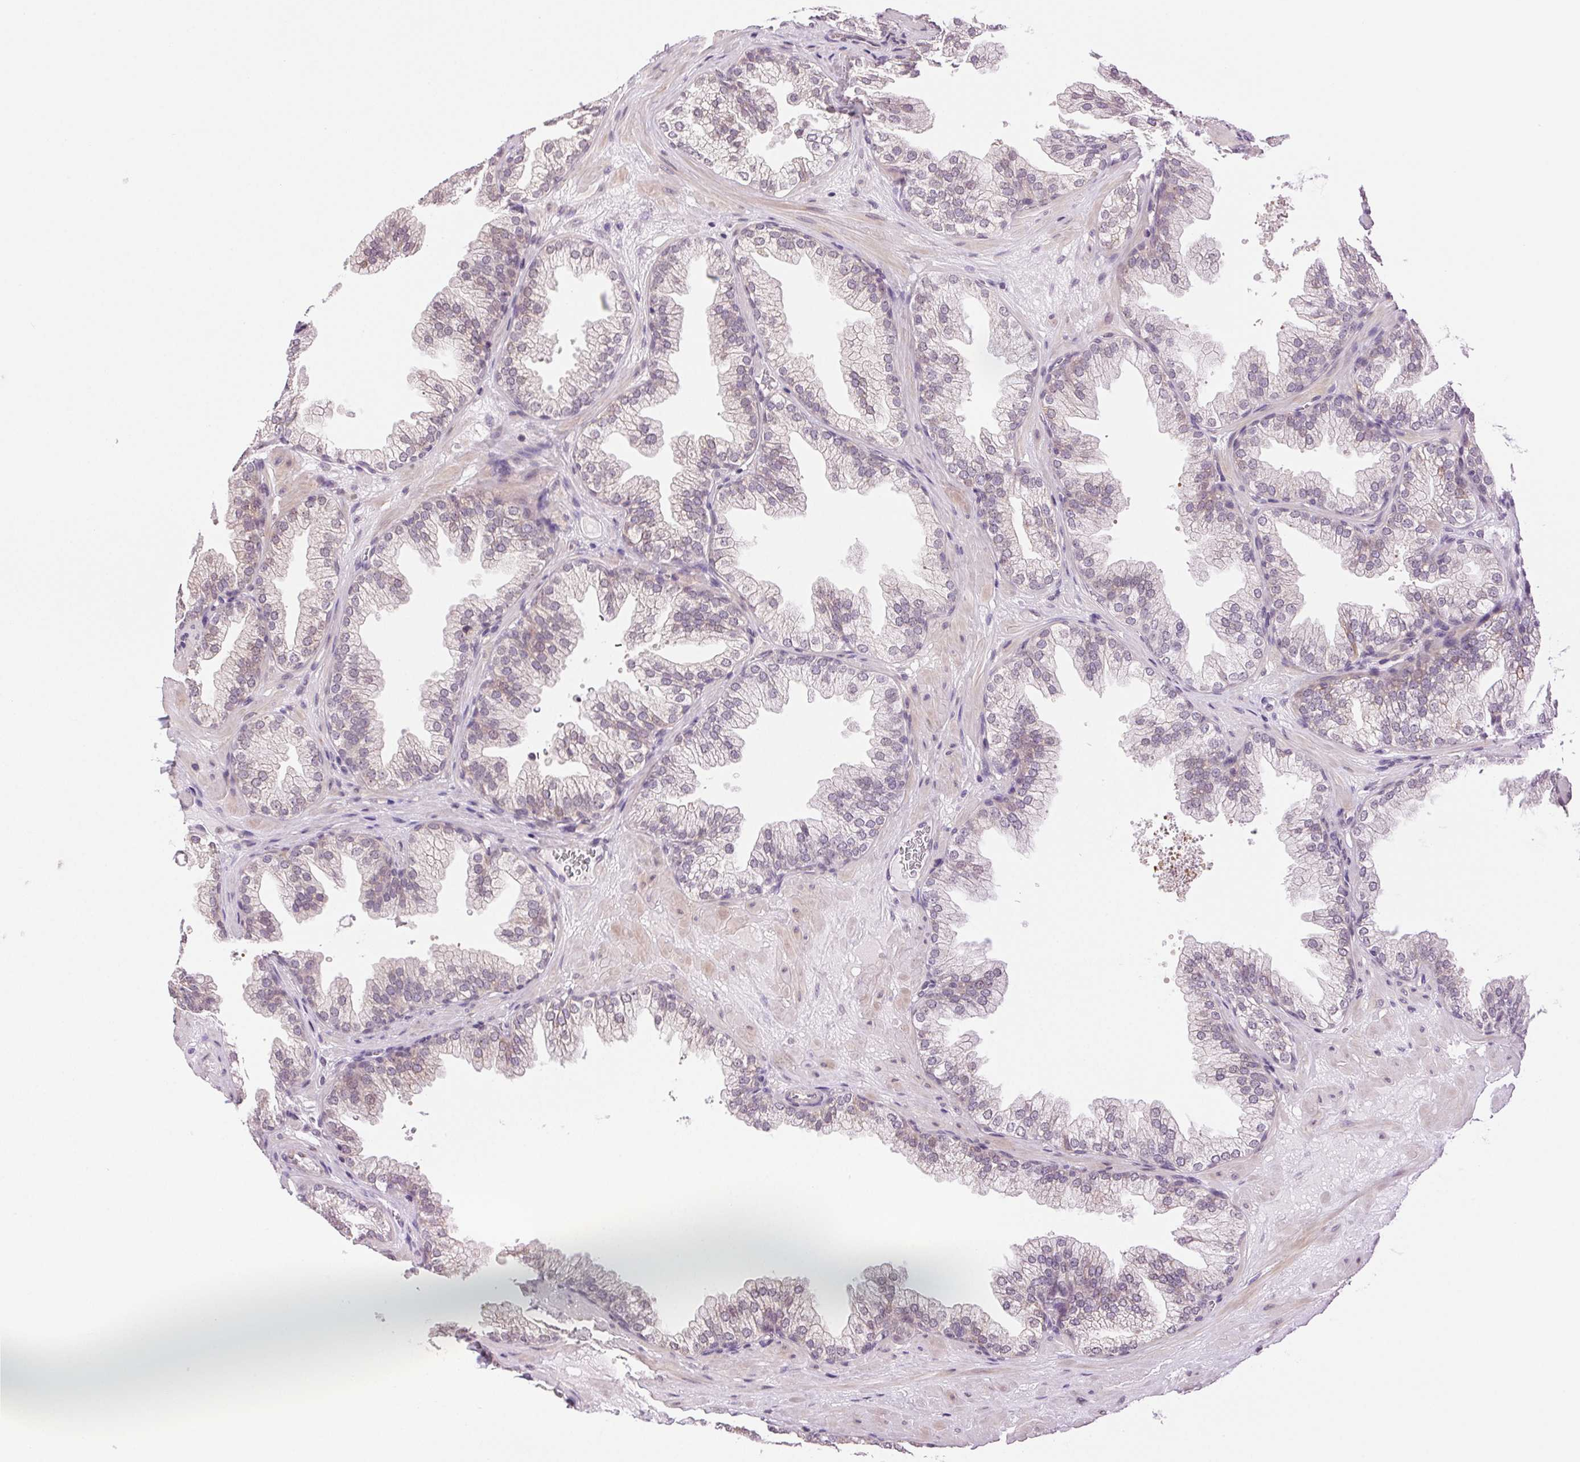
{"staining": {"intensity": "weak", "quantity": "<25%", "location": "nuclear"}, "tissue": "prostate", "cell_type": "Glandular cells", "image_type": "normal", "snomed": [{"axis": "morphology", "description": "Normal tissue, NOS"}, {"axis": "topography", "description": "Prostate"}], "caption": "Immunohistochemistry (IHC) of normal human prostate demonstrates no expression in glandular cells. (DAB (3,3'-diaminobenzidine) IHC with hematoxylin counter stain).", "gene": "TNNT3", "patient": {"sex": "male", "age": 37}}